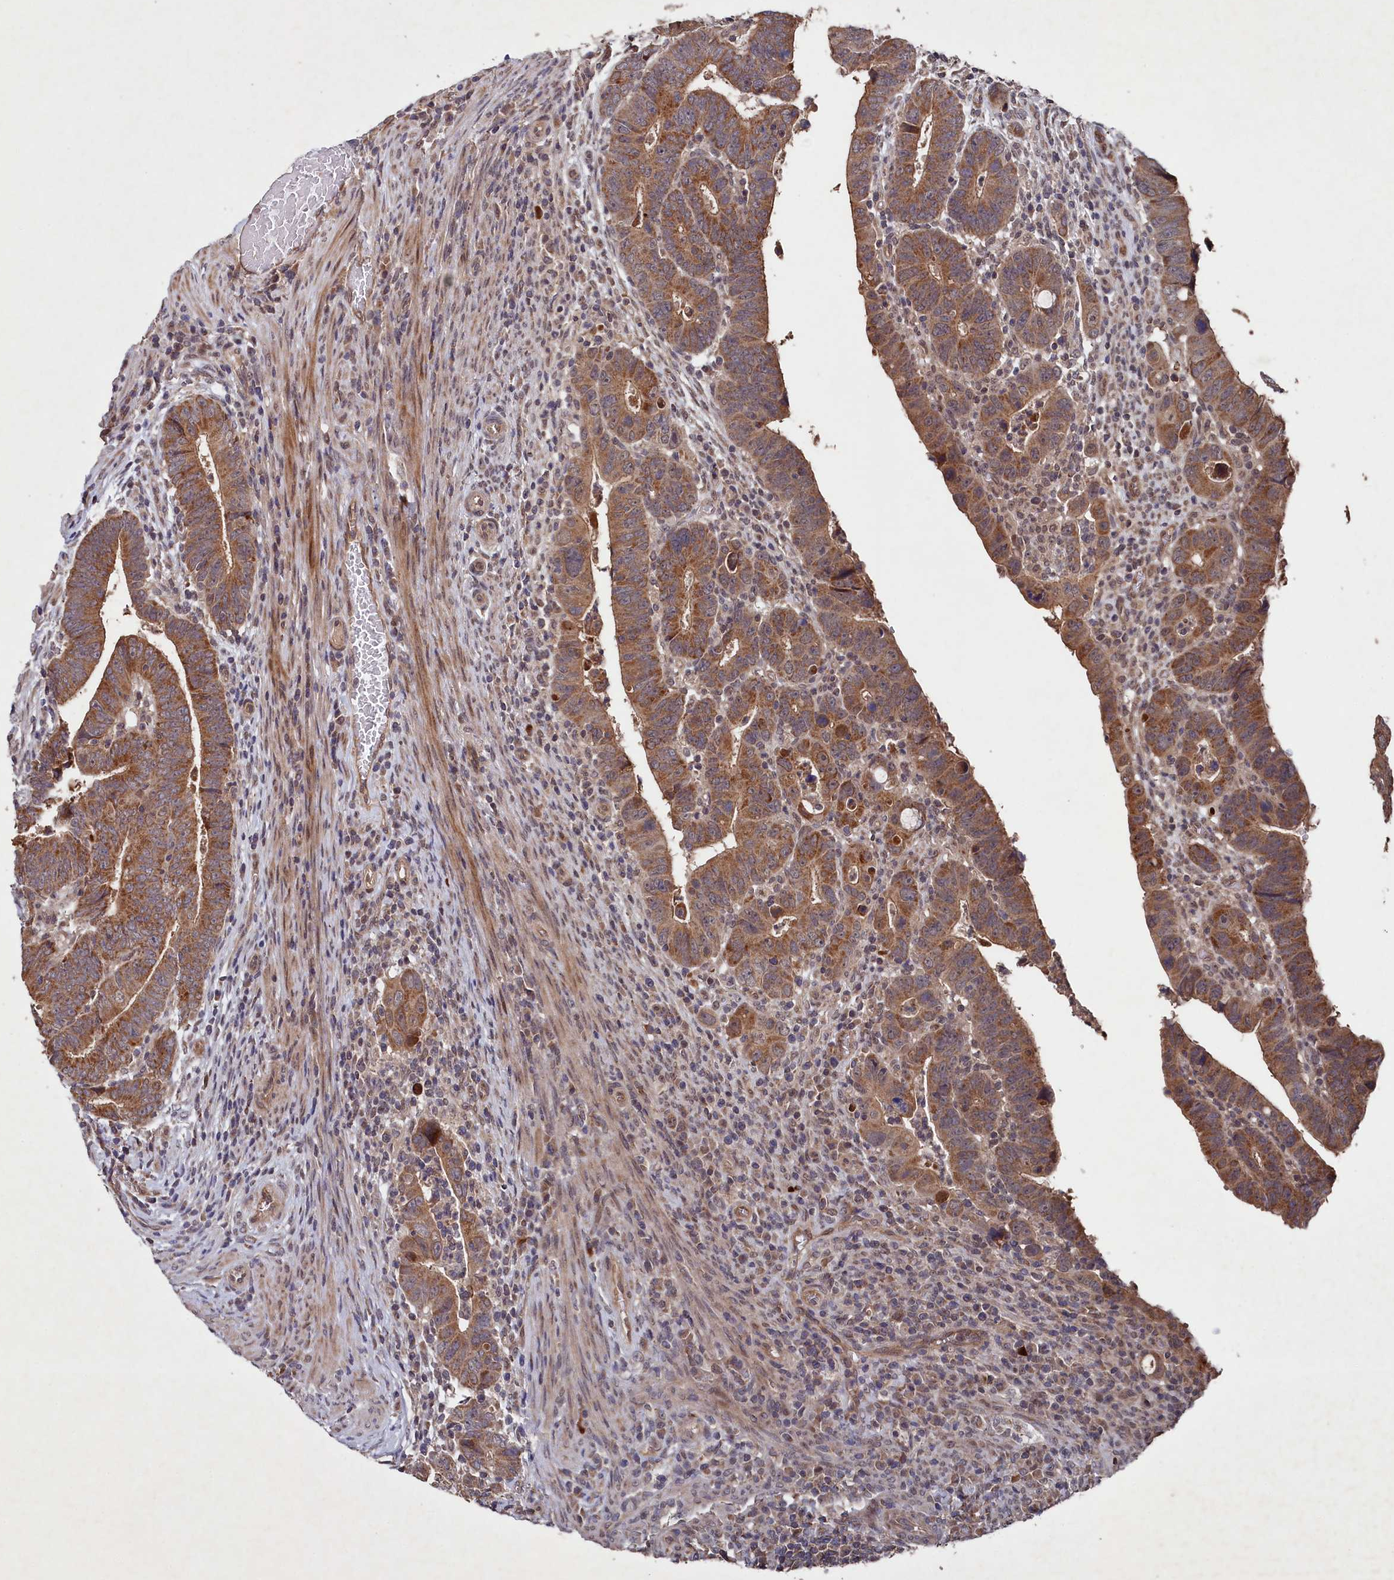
{"staining": {"intensity": "moderate", "quantity": ">75%", "location": "cytoplasmic/membranous"}, "tissue": "colorectal cancer", "cell_type": "Tumor cells", "image_type": "cancer", "snomed": [{"axis": "morphology", "description": "Normal tissue, NOS"}, {"axis": "morphology", "description": "Adenocarcinoma, NOS"}, {"axis": "topography", "description": "Rectum"}], "caption": "This micrograph displays adenocarcinoma (colorectal) stained with immunohistochemistry (IHC) to label a protein in brown. The cytoplasmic/membranous of tumor cells show moderate positivity for the protein. Nuclei are counter-stained blue.", "gene": "SUPV3L1", "patient": {"sex": "female", "age": 65}}